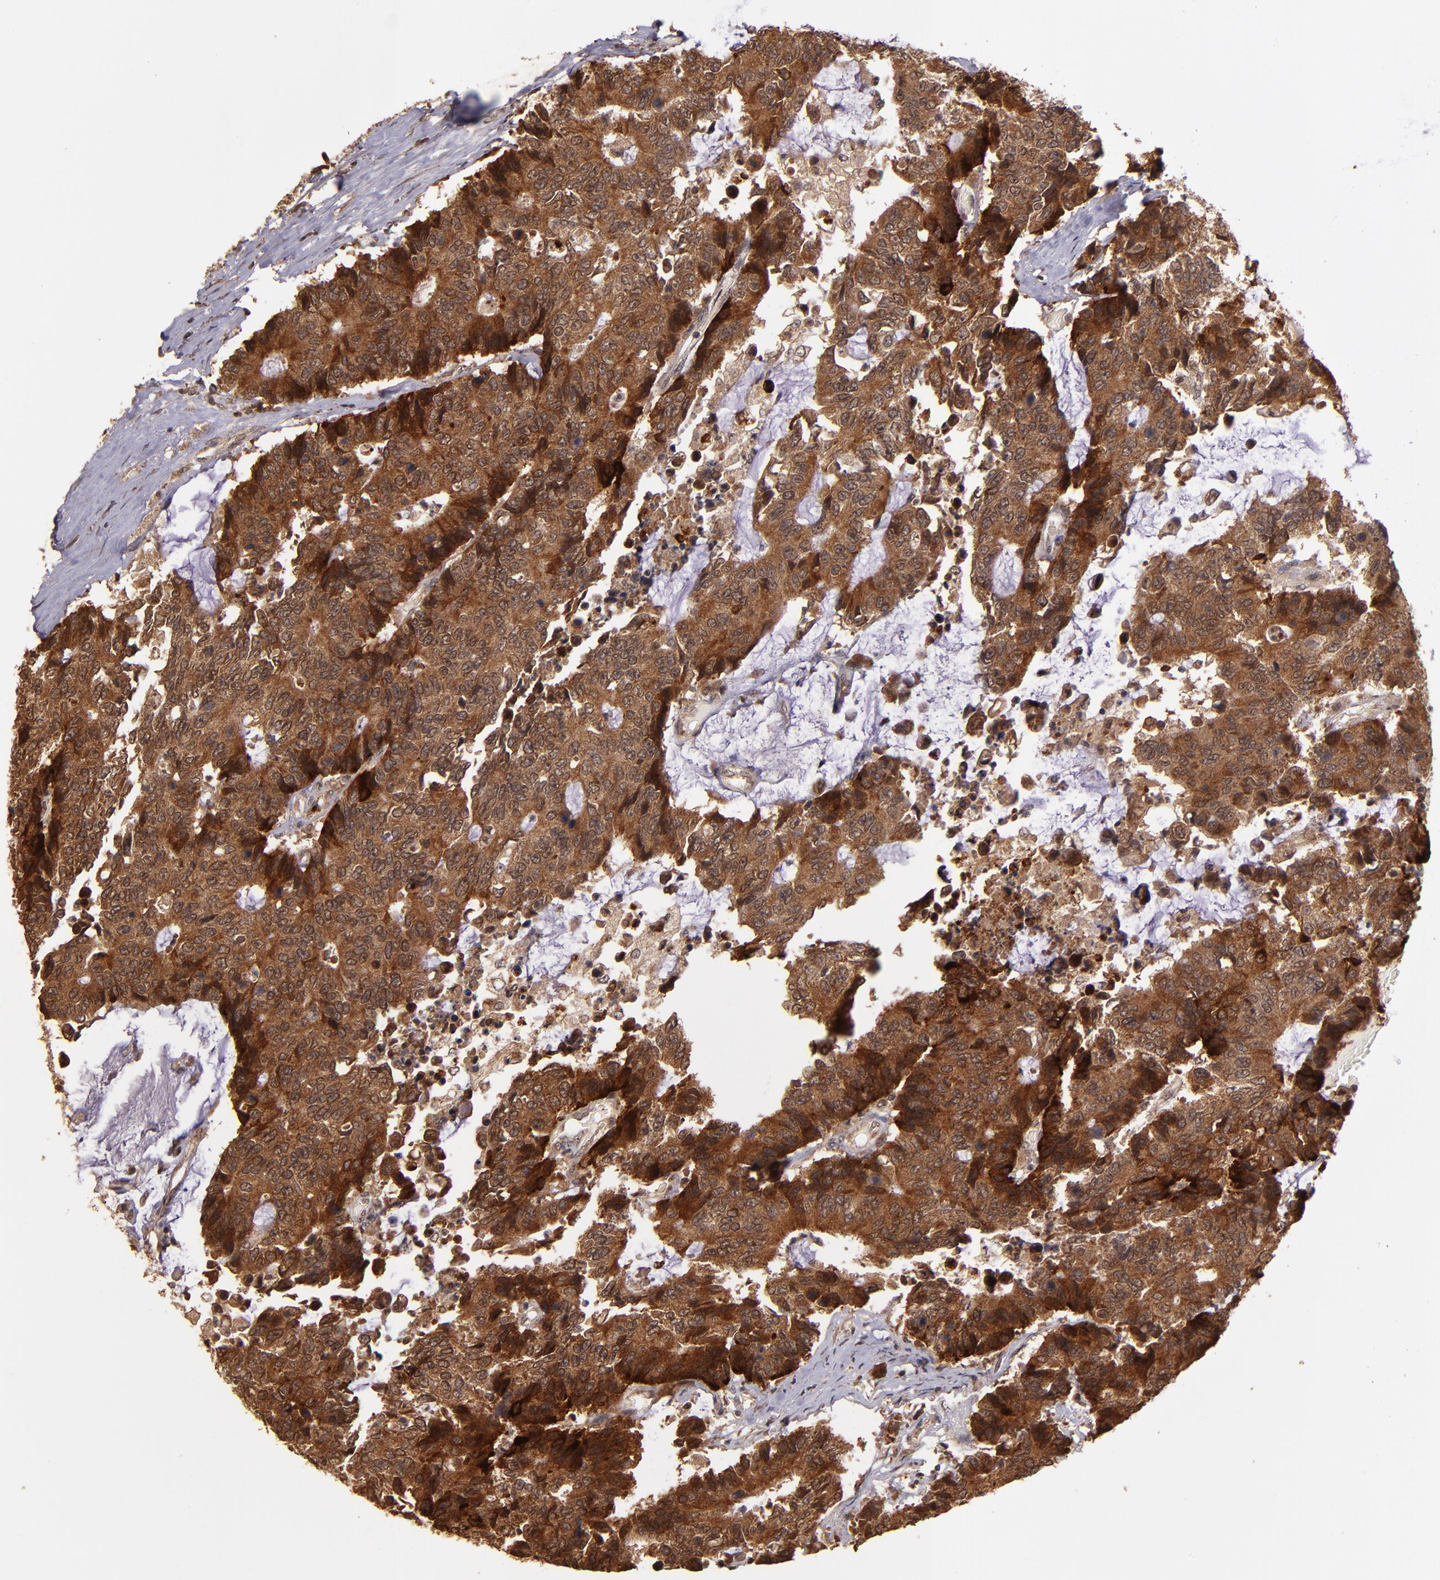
{"staining": {"intensity": "strong", "quantity": ">75%", "location": "cytoplasmic/membranous"}, "tissue": "colorectal cancer", "cell_type": "Tumor cells", "image_type": "cancer", "snomed": [{"axis": "morphology", "description": "Adenocarcinoma, NOS"}, {"axis": "topography", "description": "Colon"}], "caption": "High-power microscopy captured an IHC image of colorectal cancer (adenocarcinoma), revealing strong cytoplasmic/membranous staining in approximately >75% of tumor cells. (Brightfield microscopy of DAB IHC at high magnification).", "gene": "RIOK3", "patient": {"sex": "female", "age": 86}}